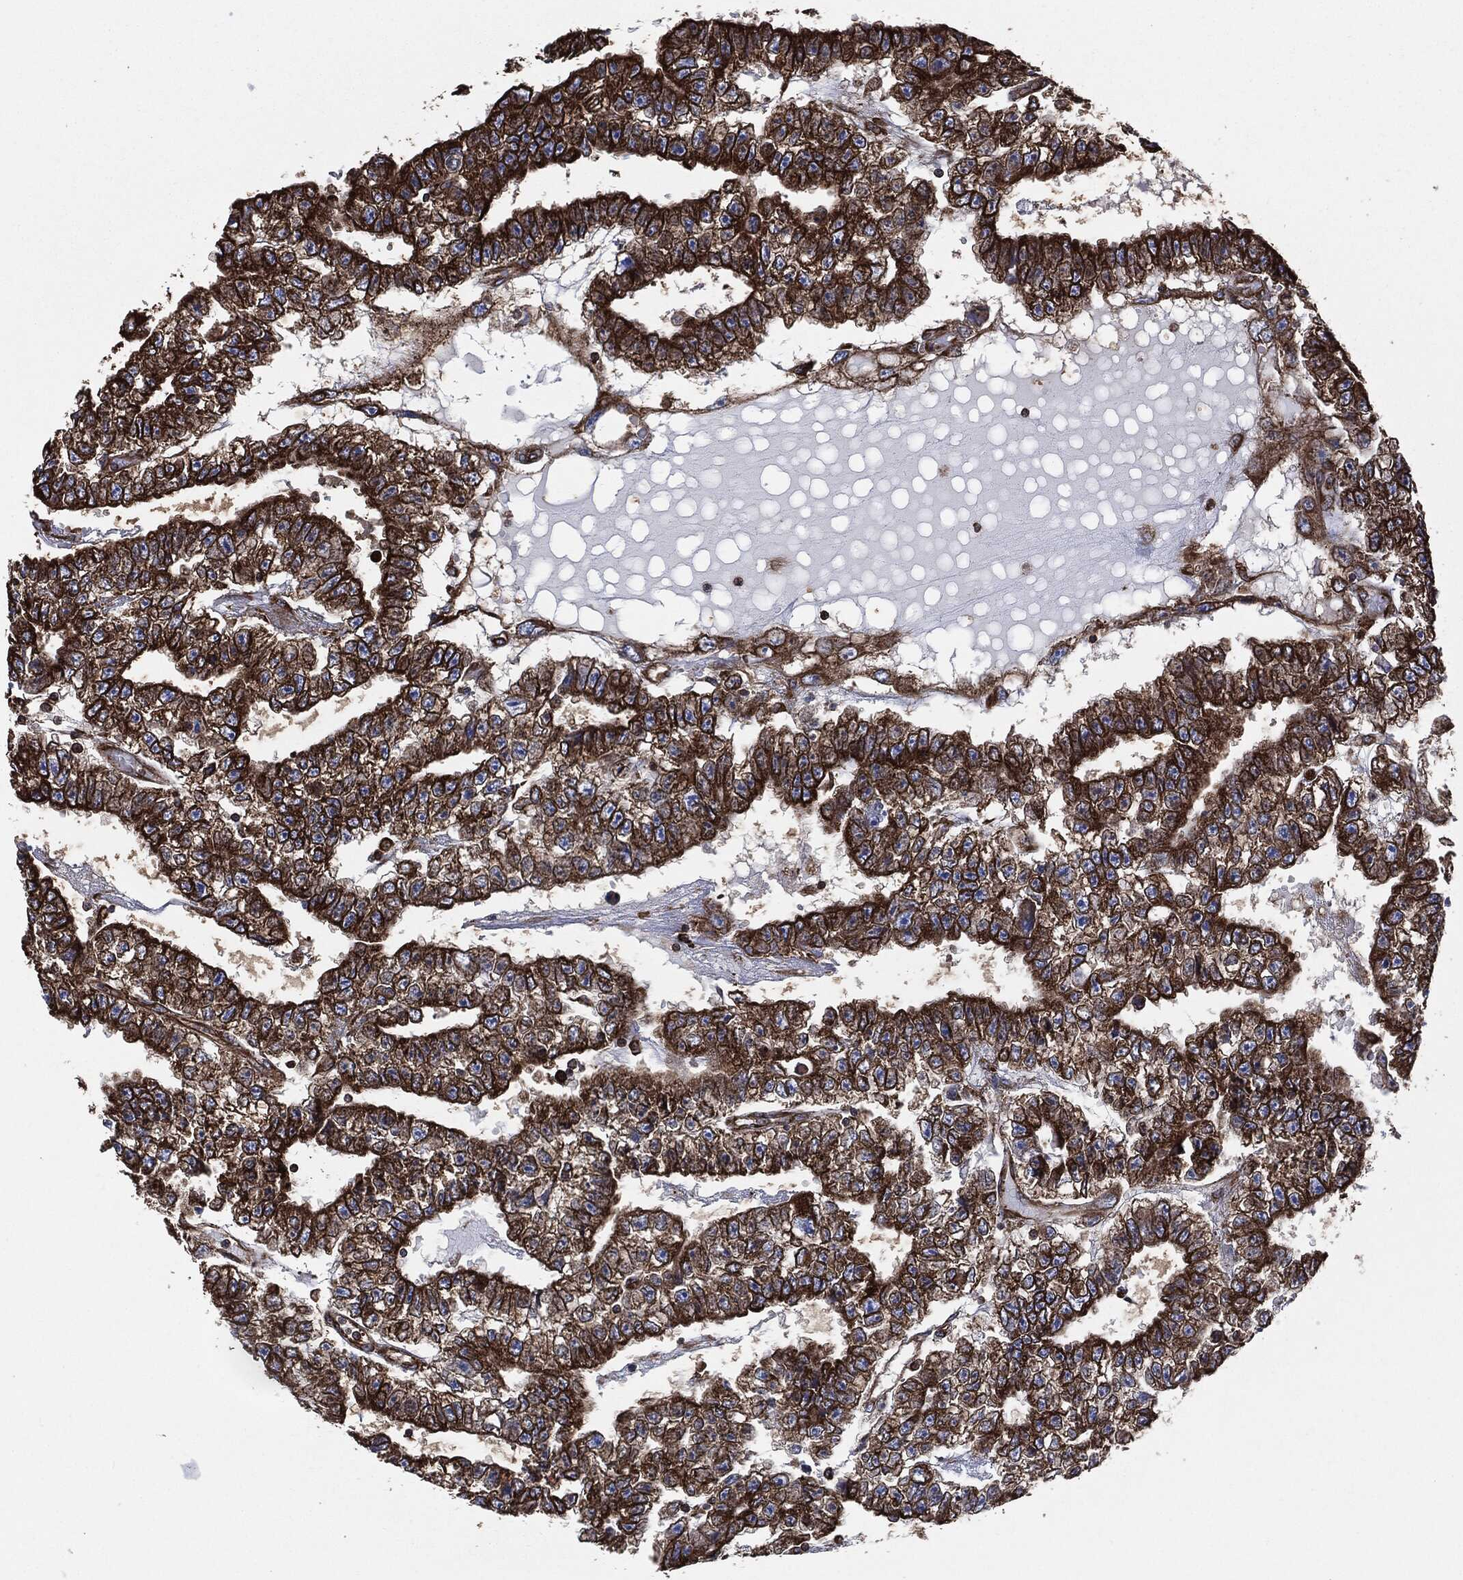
{"staining": {"intensity": "strong", "quantity": ">75%", "location": "cytoplasmic/membranous"}, "tissue": "testis cancer", "cell_type": "Tumor cells", "image_type": "cancer", "snomed": [{"axis": "morphology", "description": "Carcinoma, Embryonal, NOS"}, {"axis": "topography", "description": "Testis"}], "caption": "There is high levels of strong cytoplasmic/membranous positivity in tumor cells of embryonal carcinoma (testis), as demonstrated by immunohistochemical staining (brown color).", "gene": "AMFR", "patient": {"sex": "male", "age": 25}}